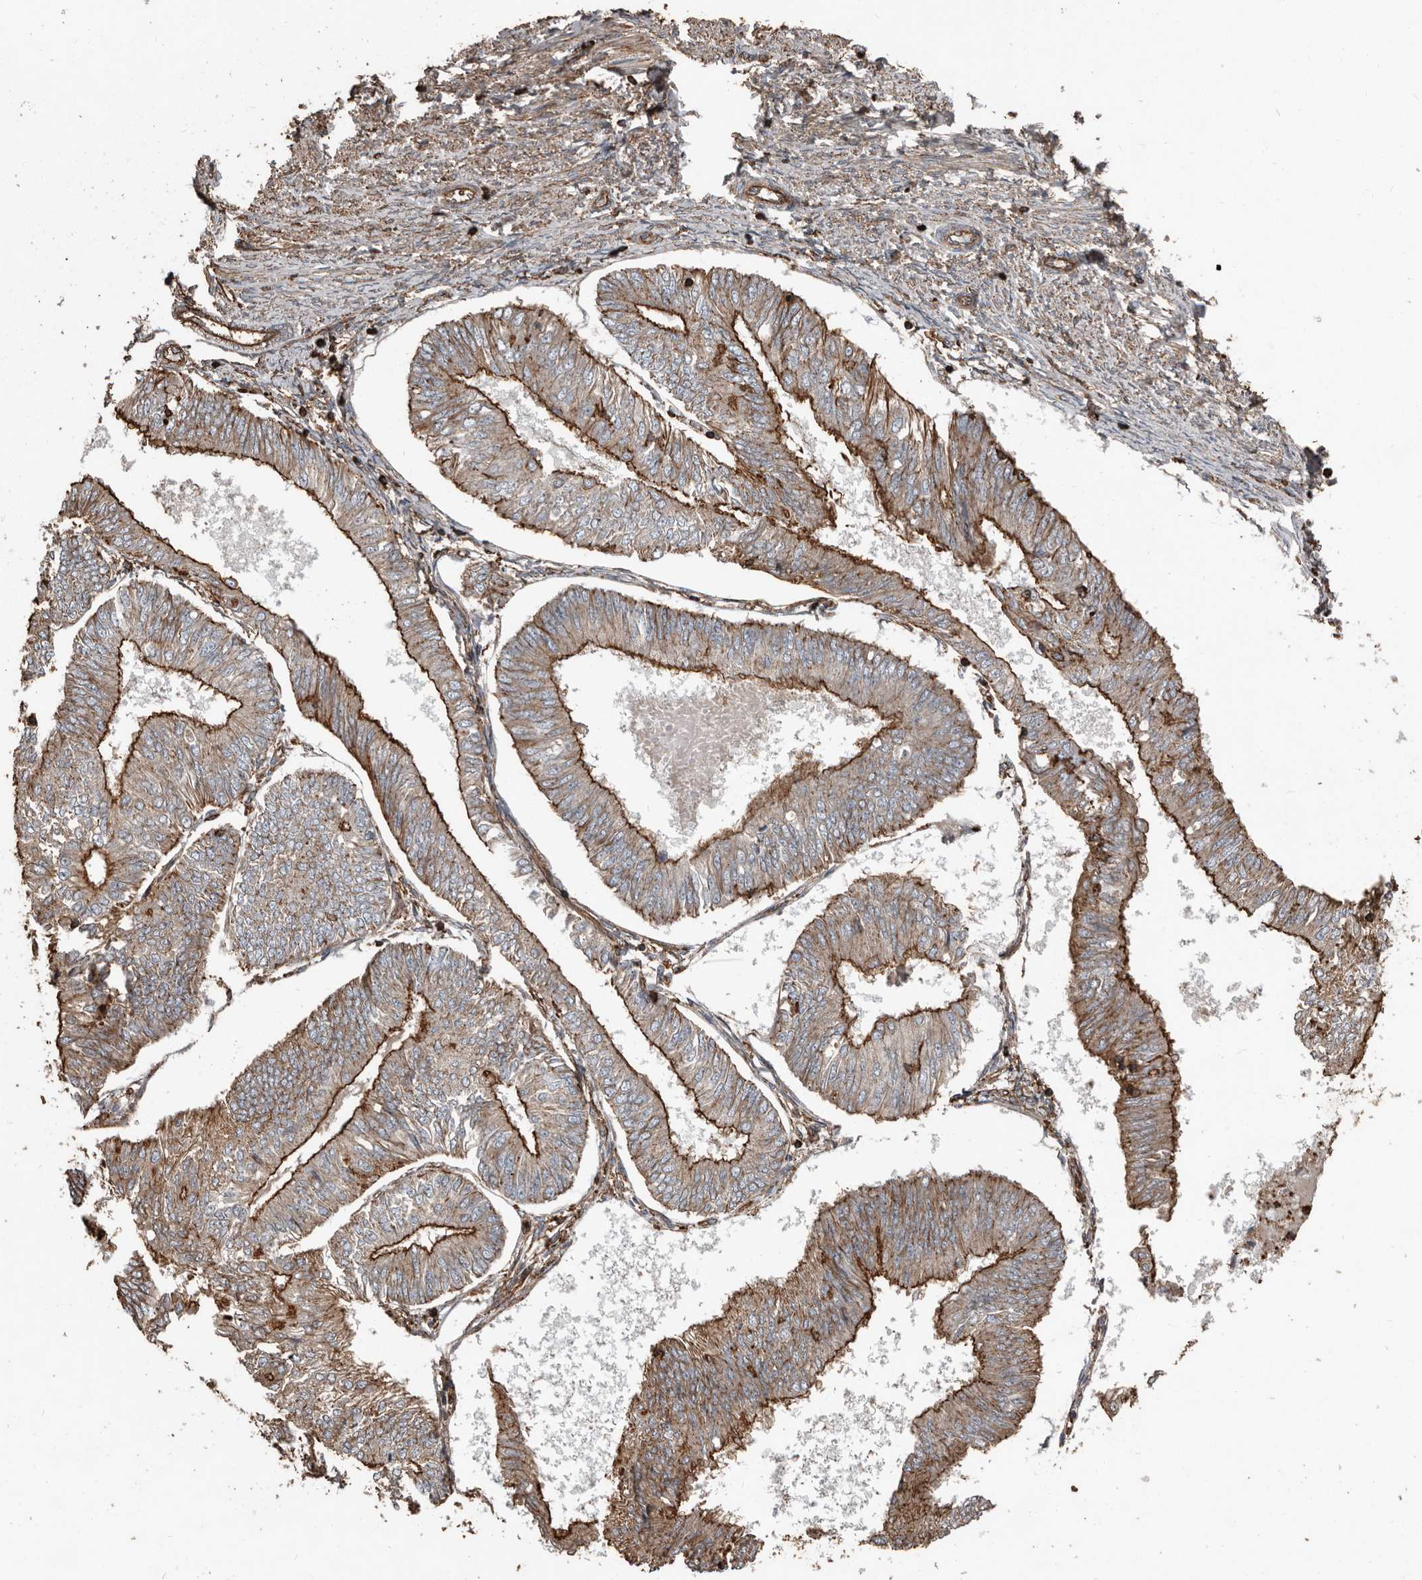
{"staining": {"intensity": "strong", "quantity": "25%-75%", "location": "cytoplasmic/membranous"}, "tissue": "endometrial cancer", "cell_type": "Tumor cells", "image_type": "cancer", "snomed": [{"axis": "morphology", "description": "Adenocarcinoma, NOS"}, {"axis": "topography", "description": "Endometrium"}], "caption": "This photomicrograph demonstrates IHC staining of adenocarcinoma (endometrial), with high strong cytoplasmic/membranous expression in approximately 25%-75% of tumor cells.", "gene": "DENND6B", "patient": {"sex": "female", "age": 58}}